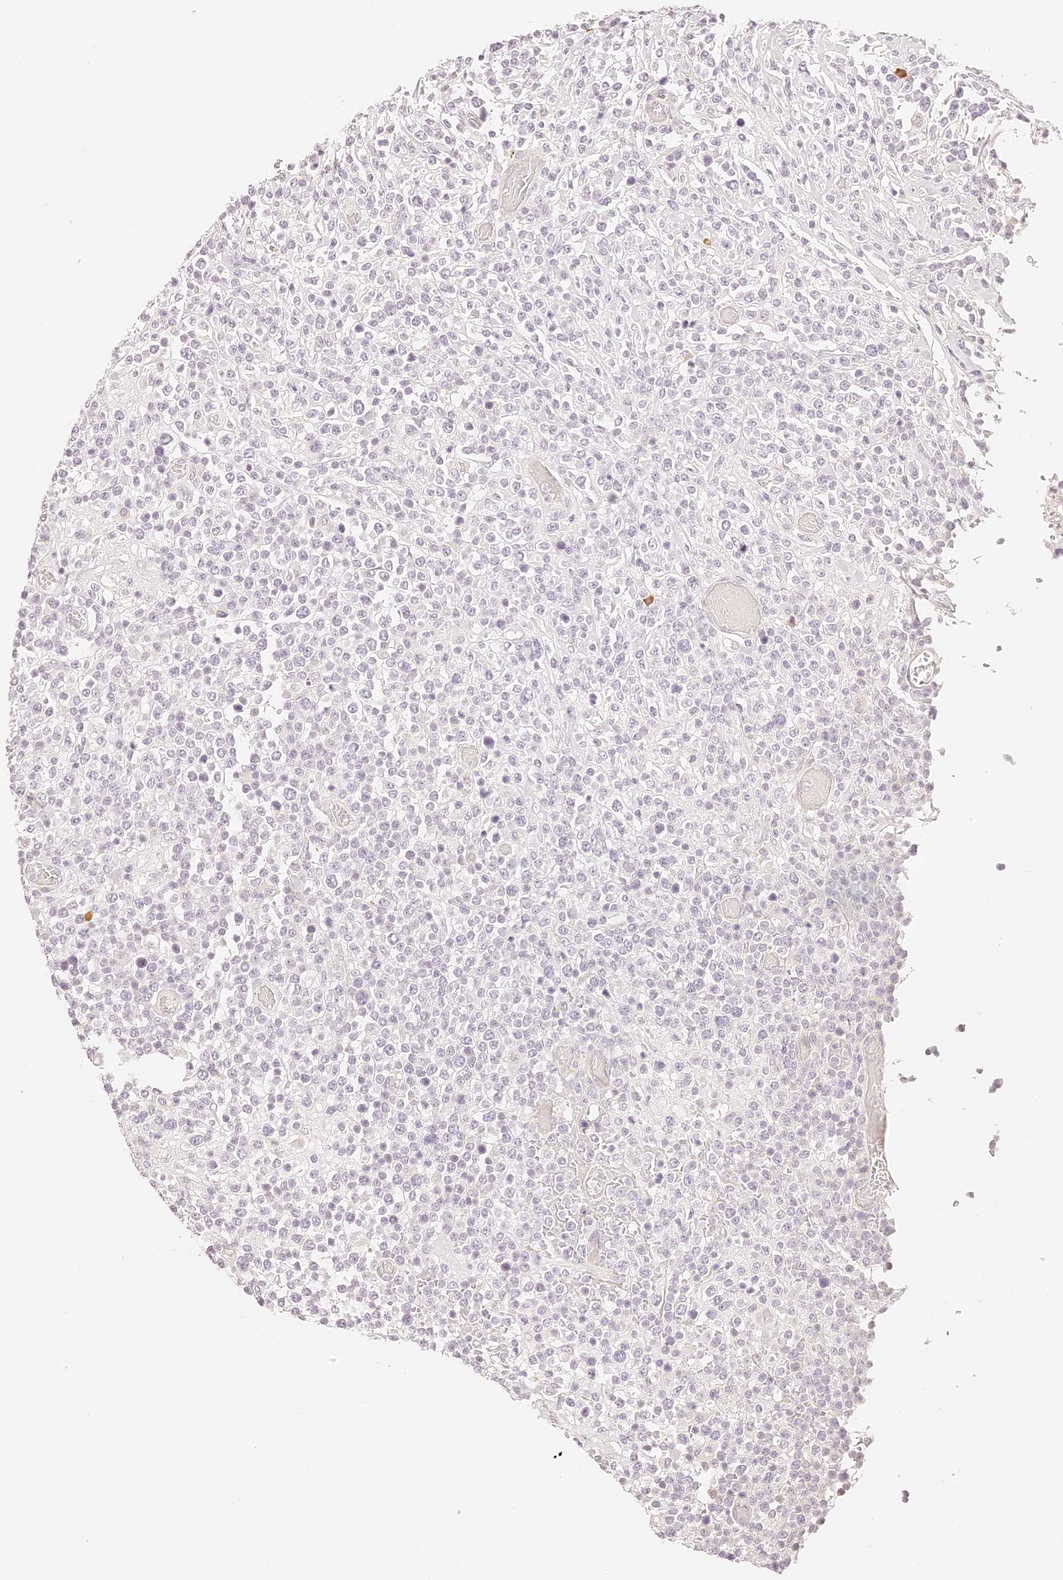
{"staining": {"intensity": "negative", "quantity": "none", "location": "none"}, "tissue": "lymphoma", "cell_type": "Tumor cells", "image_type": "cancer", "snomed": [{"axis": "morphology", "description": "Malignant lymphoma, non-Hodgkin's type, High grade"}, {"axis": "topography", "description": "Colon"}], "caption": "A micrograph of malignant lymphoma, non-Hodgkin's type (high-grade) stained for a protein shows no brown staining in tumor cells.", "gene": "TRIM45", "patient": {"sex": "female", "age": 53}}